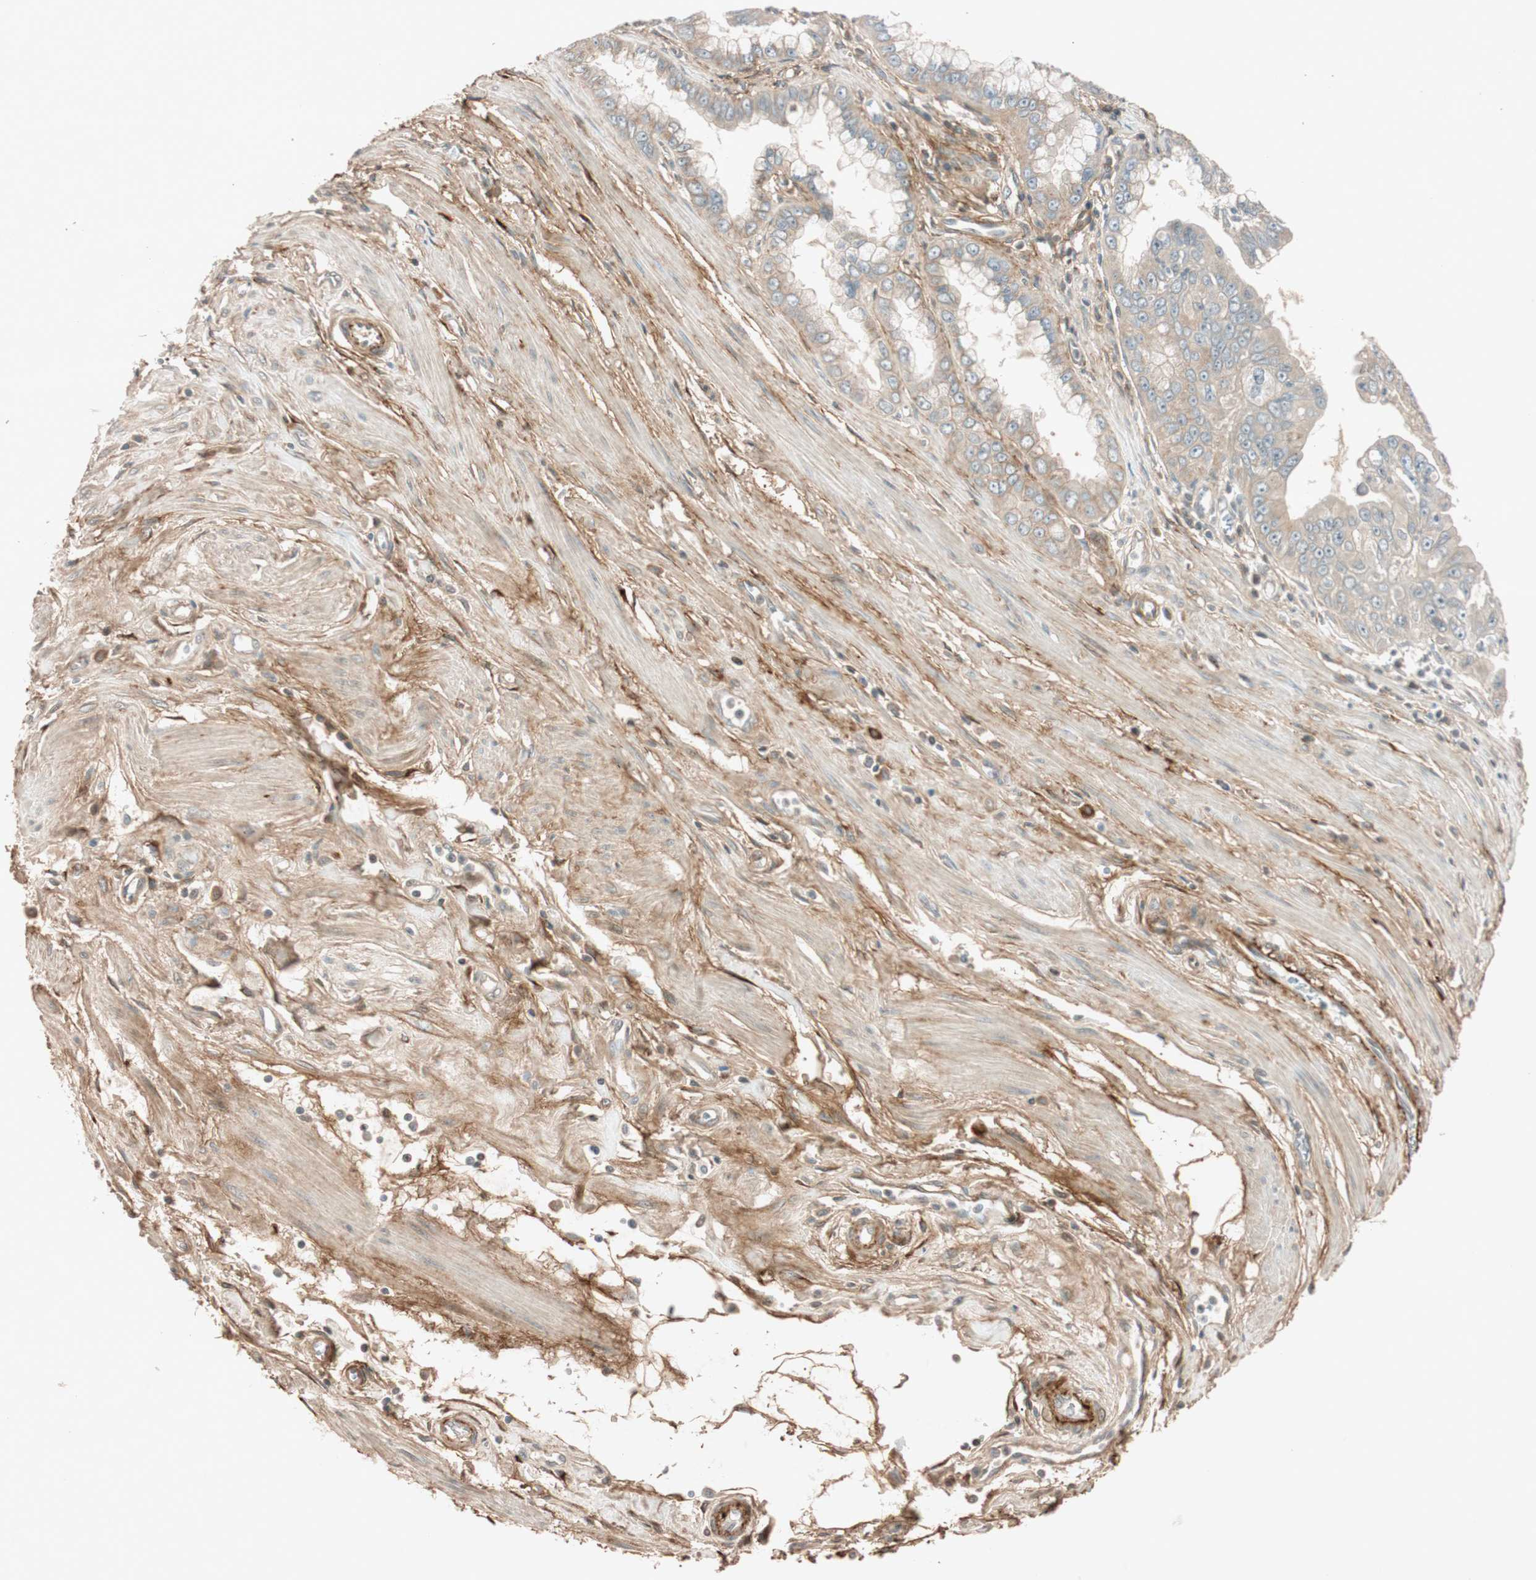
{"staining": {"intensity": "weak", "quantity": "<25%", "location": "cytoplasmic/membranous"}, "tissue": "pancreatic cancer", "cell_type": "Tumor cells", "image_type": "cancer", "snomed": [{"axis": "morphology", "description": "Normal tissue, NOS"}, {"axis": "topography", "description": "Lymph node"}], "caption": "IHC photomicrograph of neoplastic tissue: human pancreatic cancer stained with DAB shows no significant protein staining in tumor cells.", "gene": "EPHA6", "patient": {"sex": "male", "age": 50}}